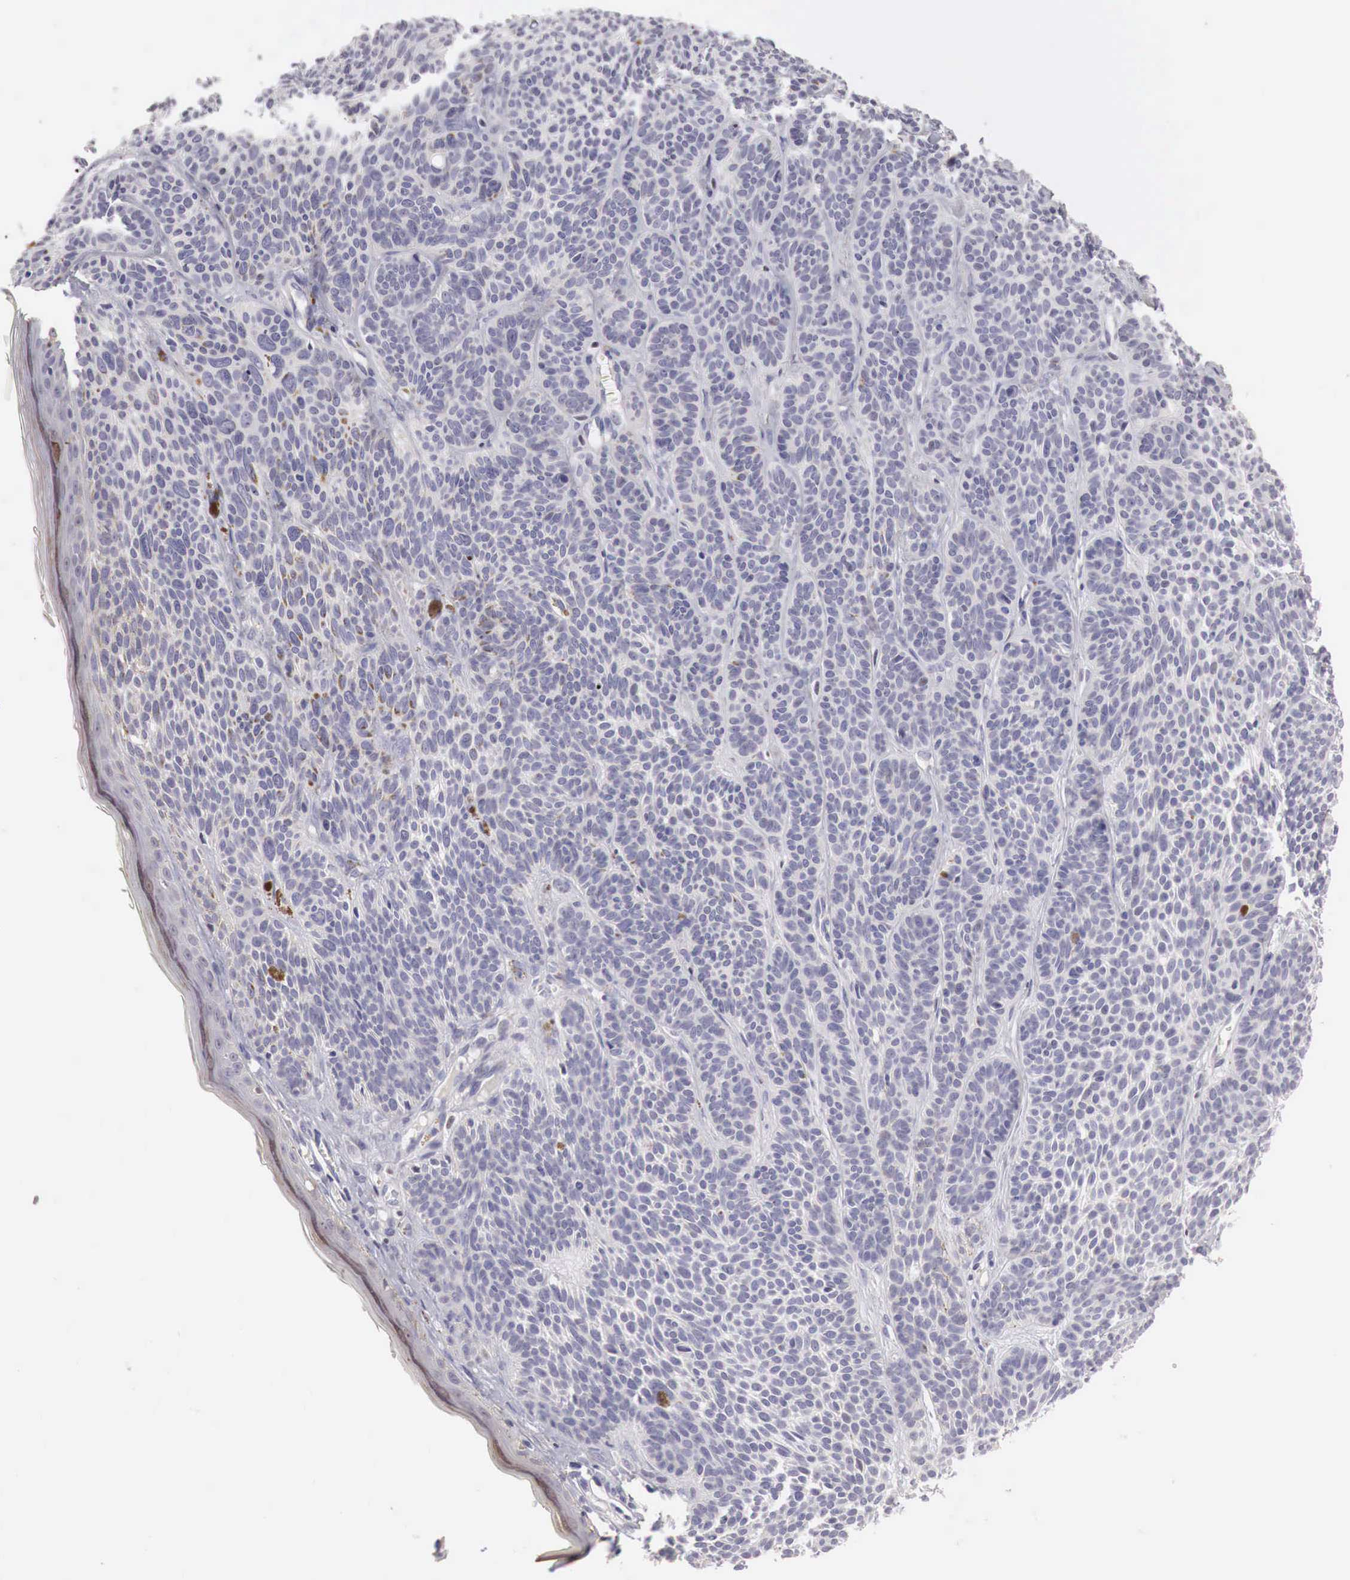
{"staining": {"intensity": "negative", "quantity": "none", "location": "none"}, "tissue": "skin cancer", "cell_type": "Tumor cells", "image_type": "cancer", "snomed": [{"axis": "morphology", "description": "Basal cell carcinoma"}, {"axis": "topography", "description": "Skin"}], "caption": "This histopathology image is of skin cancer (basal cell carcinoma) stained with IHC to label a protein in brown with the nuclei are counter-stained blue. There is no staining in tumor cells. Nuclei are stained in blue.", "gene": "GATA1", "patient": {"sex": "female", "age": 62}}